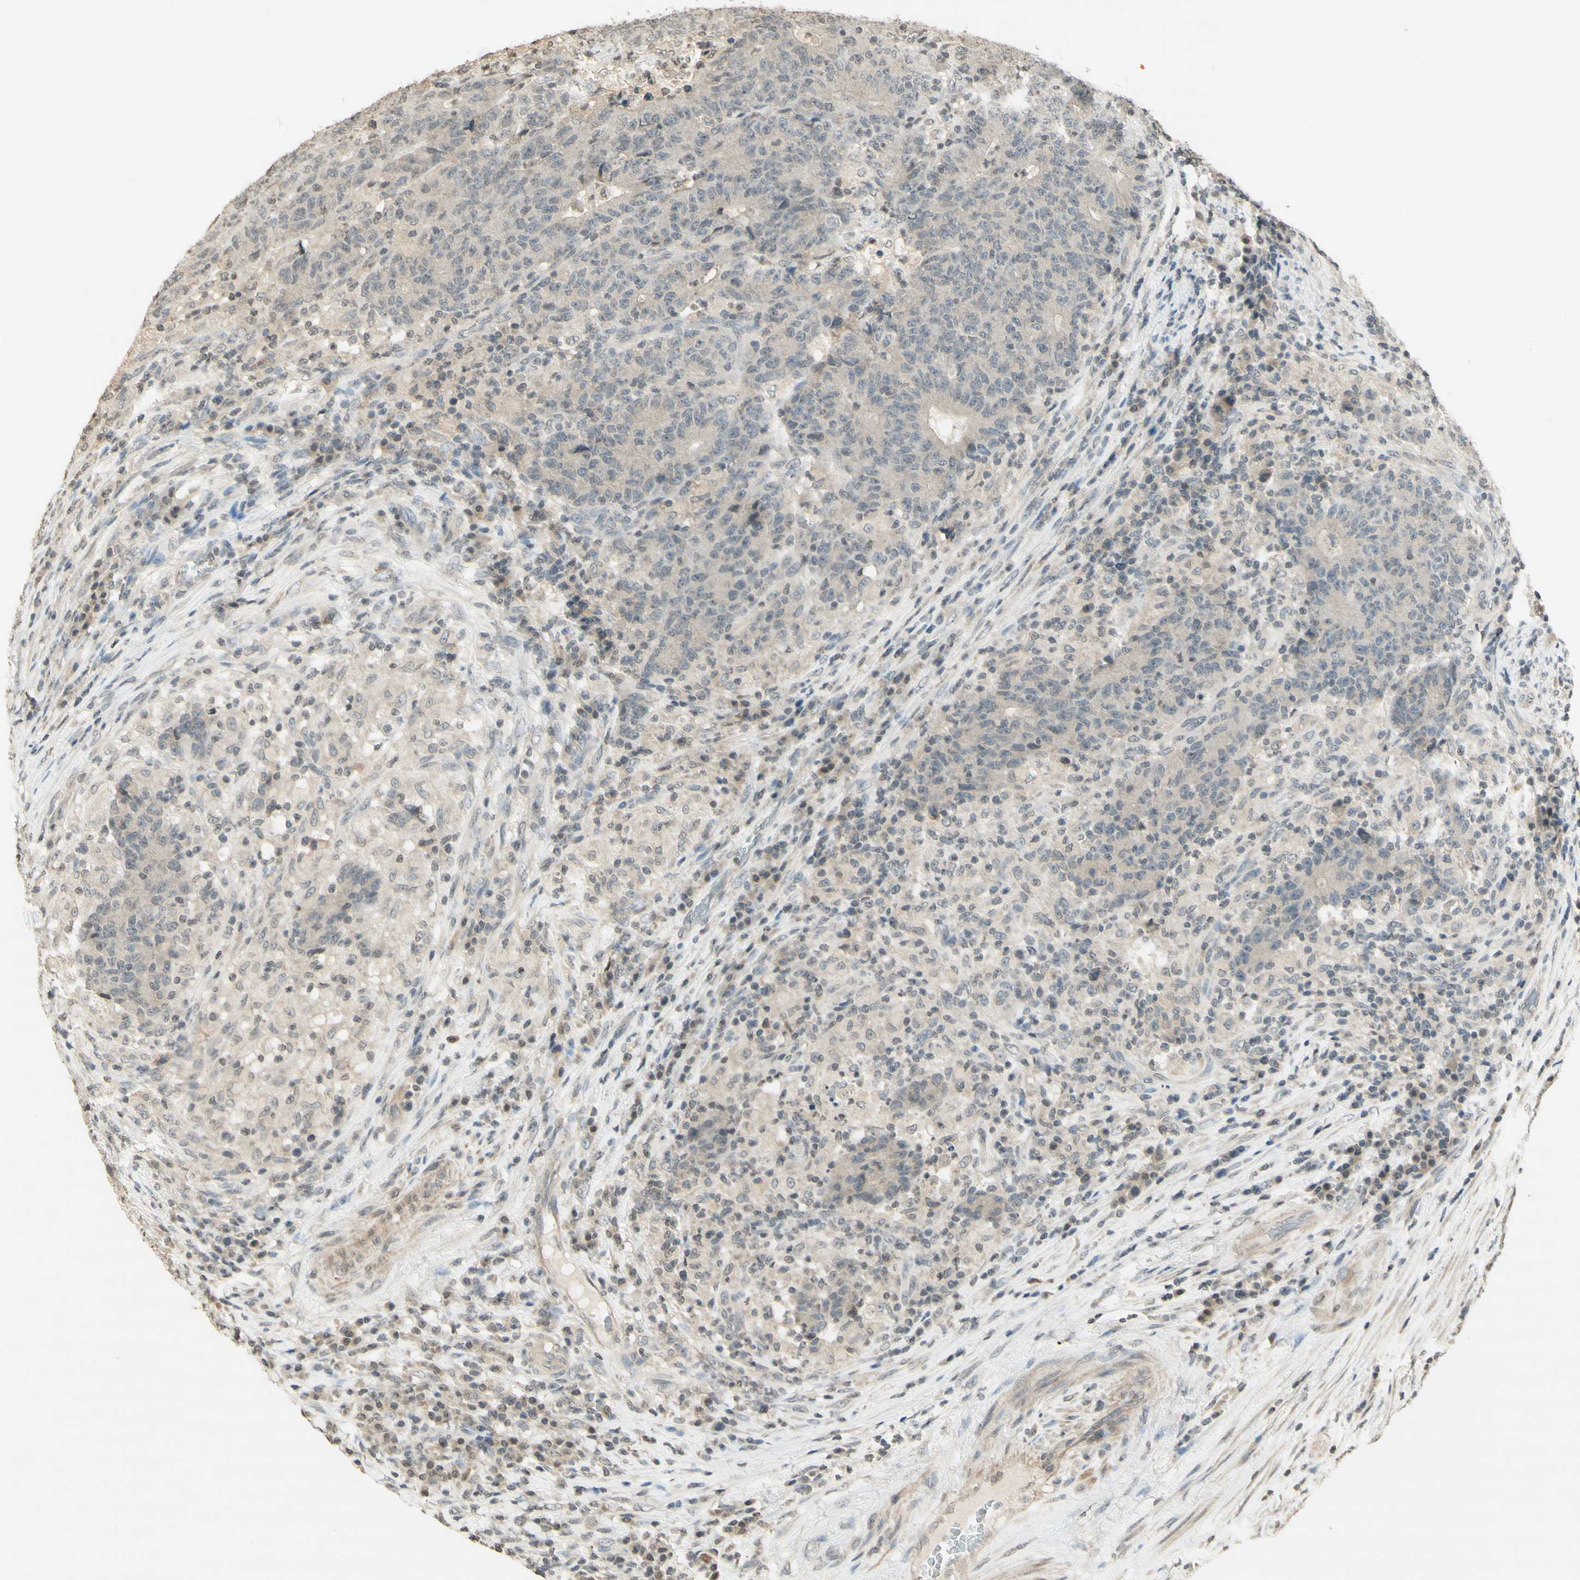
{"staining": {"intensity": "weak", "quantity": "25%-75%", "location": "cytoplasmic/membranous"}, "tissue": "colorectal cancer", "cell_type": "Tumor cells", "image_type": "cancer", "snomed": [{"axis": "morphology", "description": "Normal tissue, NOS"}, {"axis": "morphology", "description": "Adenocarcinoma, NOS"}, {"axis": "topography", "description": "Colon"}], "caption": "Immunohistochemical staining of human colorectal cancer (adenocarcinoma) displays low levels of weak cytoplasmic/membranous positivity in about 25%-75% of tumor cells.", "gene": "GLI1", "patient": {"sex": "female", "age": 75}}